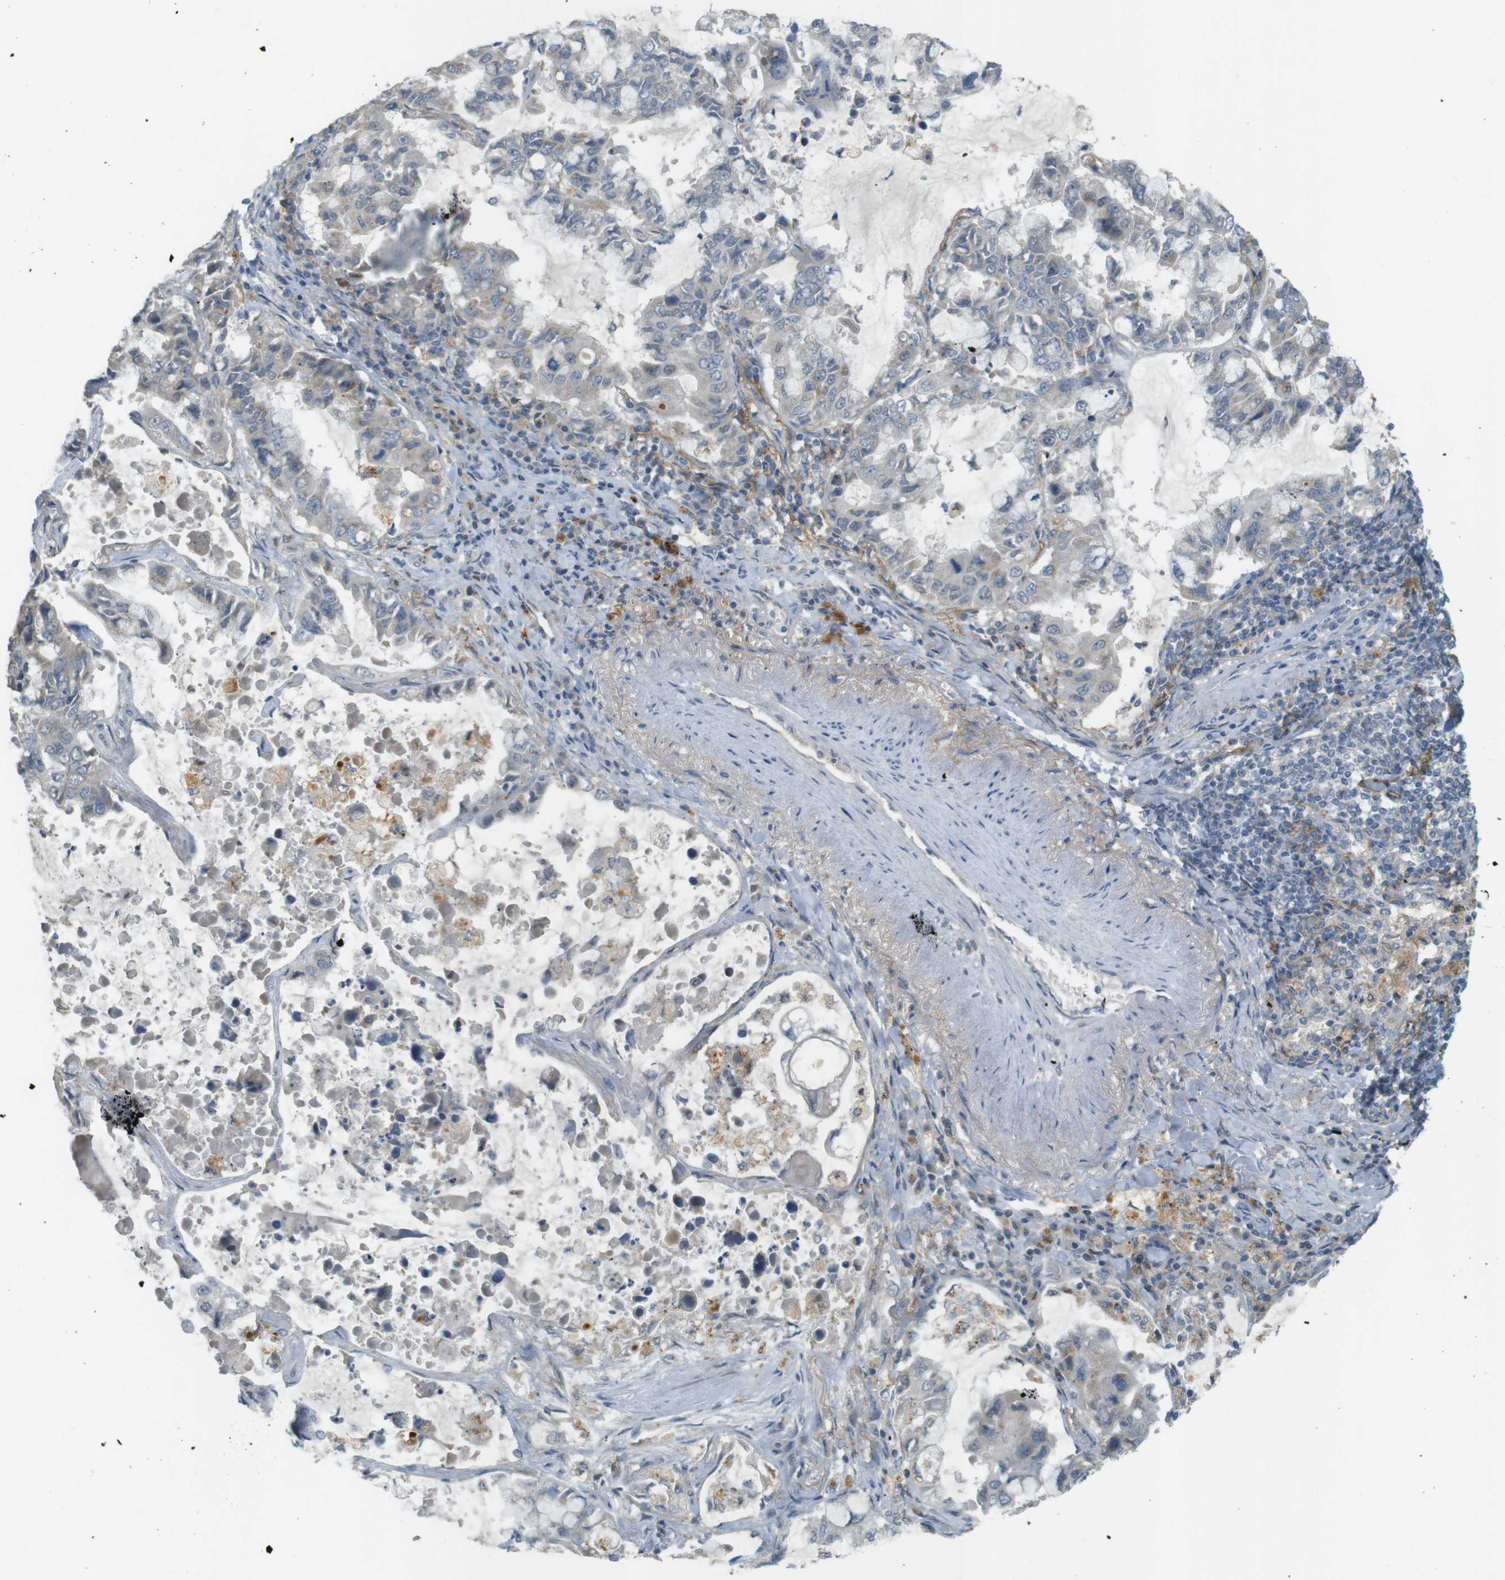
{"staining": {"intensity": "weak", "quantity": "25%-75%", "location": "cytoplasmic/membranous"}, "tissue": "lung cancer", "cell_type": "Tumor cells", "image_type": "cancer", "snomed": [{"axis": "morphology", "description": "Adenocarcinoma, NOS"}, {"axis": "topography", "description": "Lung"}], "caption": "Lung cancer was stained to show a protein in brown. There is low levels of weak cytoplasmic/membranous staining in about 25%-75% of tumor cells.", "gene": "UGT8", "patient": {"sex": "male", "age": 64}}